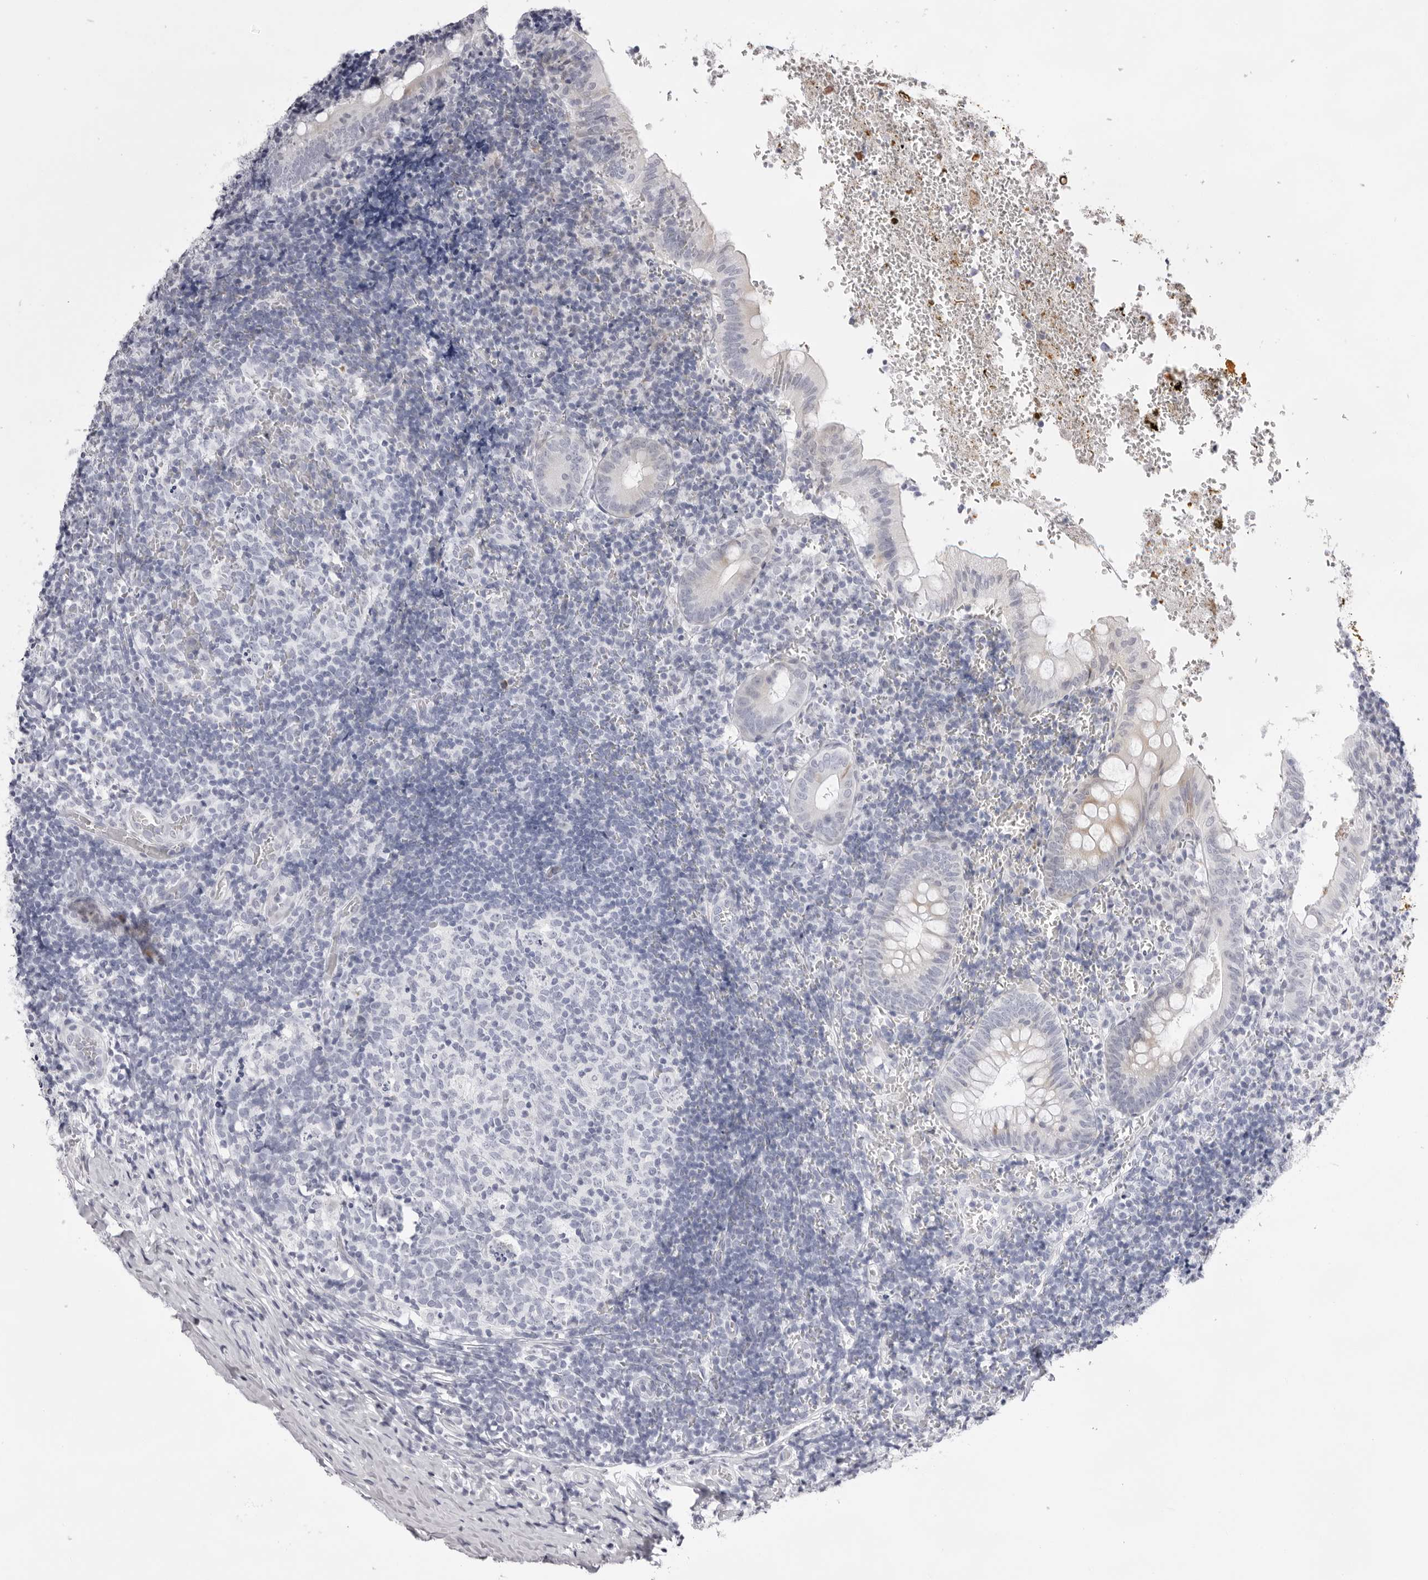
{"staining": {"intensity": "negative", "quantity": "none", "location": "none"}, "tissue": "appendix", "cell_type": "Glandular cells", "image_type": "normal", "snomed": [{"axis": "morphology", "description": "Normal tissue, NOS"}, {"axis": "topography", "description": "Appendix"}], "caption": "The micrograph displays no staining of glandular cells in normal appendix. (DAB (3,3'-diaminobenzidine) immunohistochemistry (IHC), high magnification).", "gene": "SMIM2", "patient": {"sex": "male", "age": 8}}